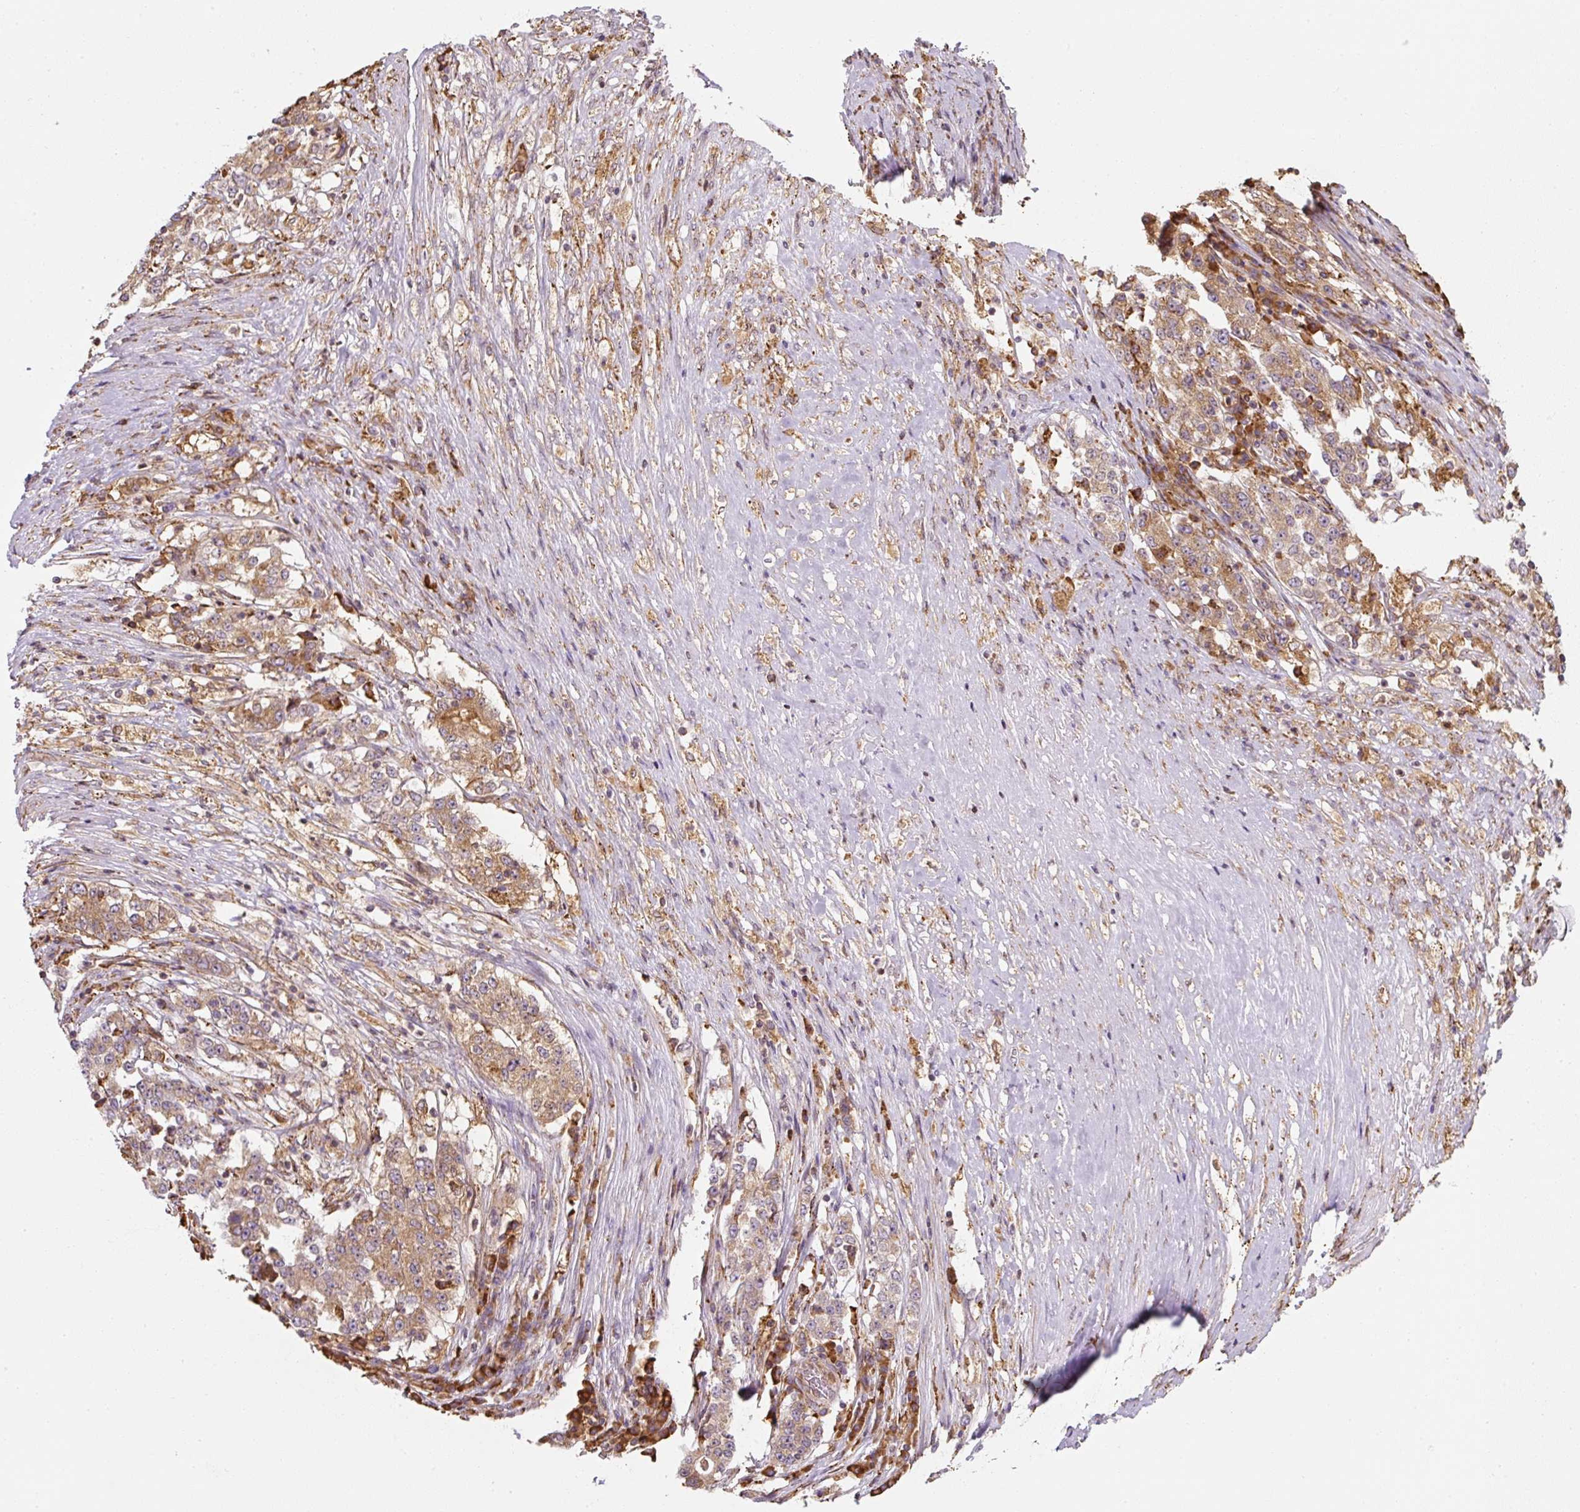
{"staining": {"intensity": "moderate", "quantity": ">75%", "location": "cytoplasmic/membranous"}, "tissue": "stomach cancer", "cell_type": "Tumor cells", "image_type": "cancer", "snomed": [{"axis": "morphology", "description": "Adenocarcinoma, NOS"}, {"axis": "topography", "description": "Stomach"}], "caption": "This image shows IHC staining of adenocarcinoma (stomach), with medium moderate cytoplasmic/membranous positivity in approximately >75% of tumor cells.", "gene": "PRKCSH", "patient": {"sex": "male", "age": 59}}